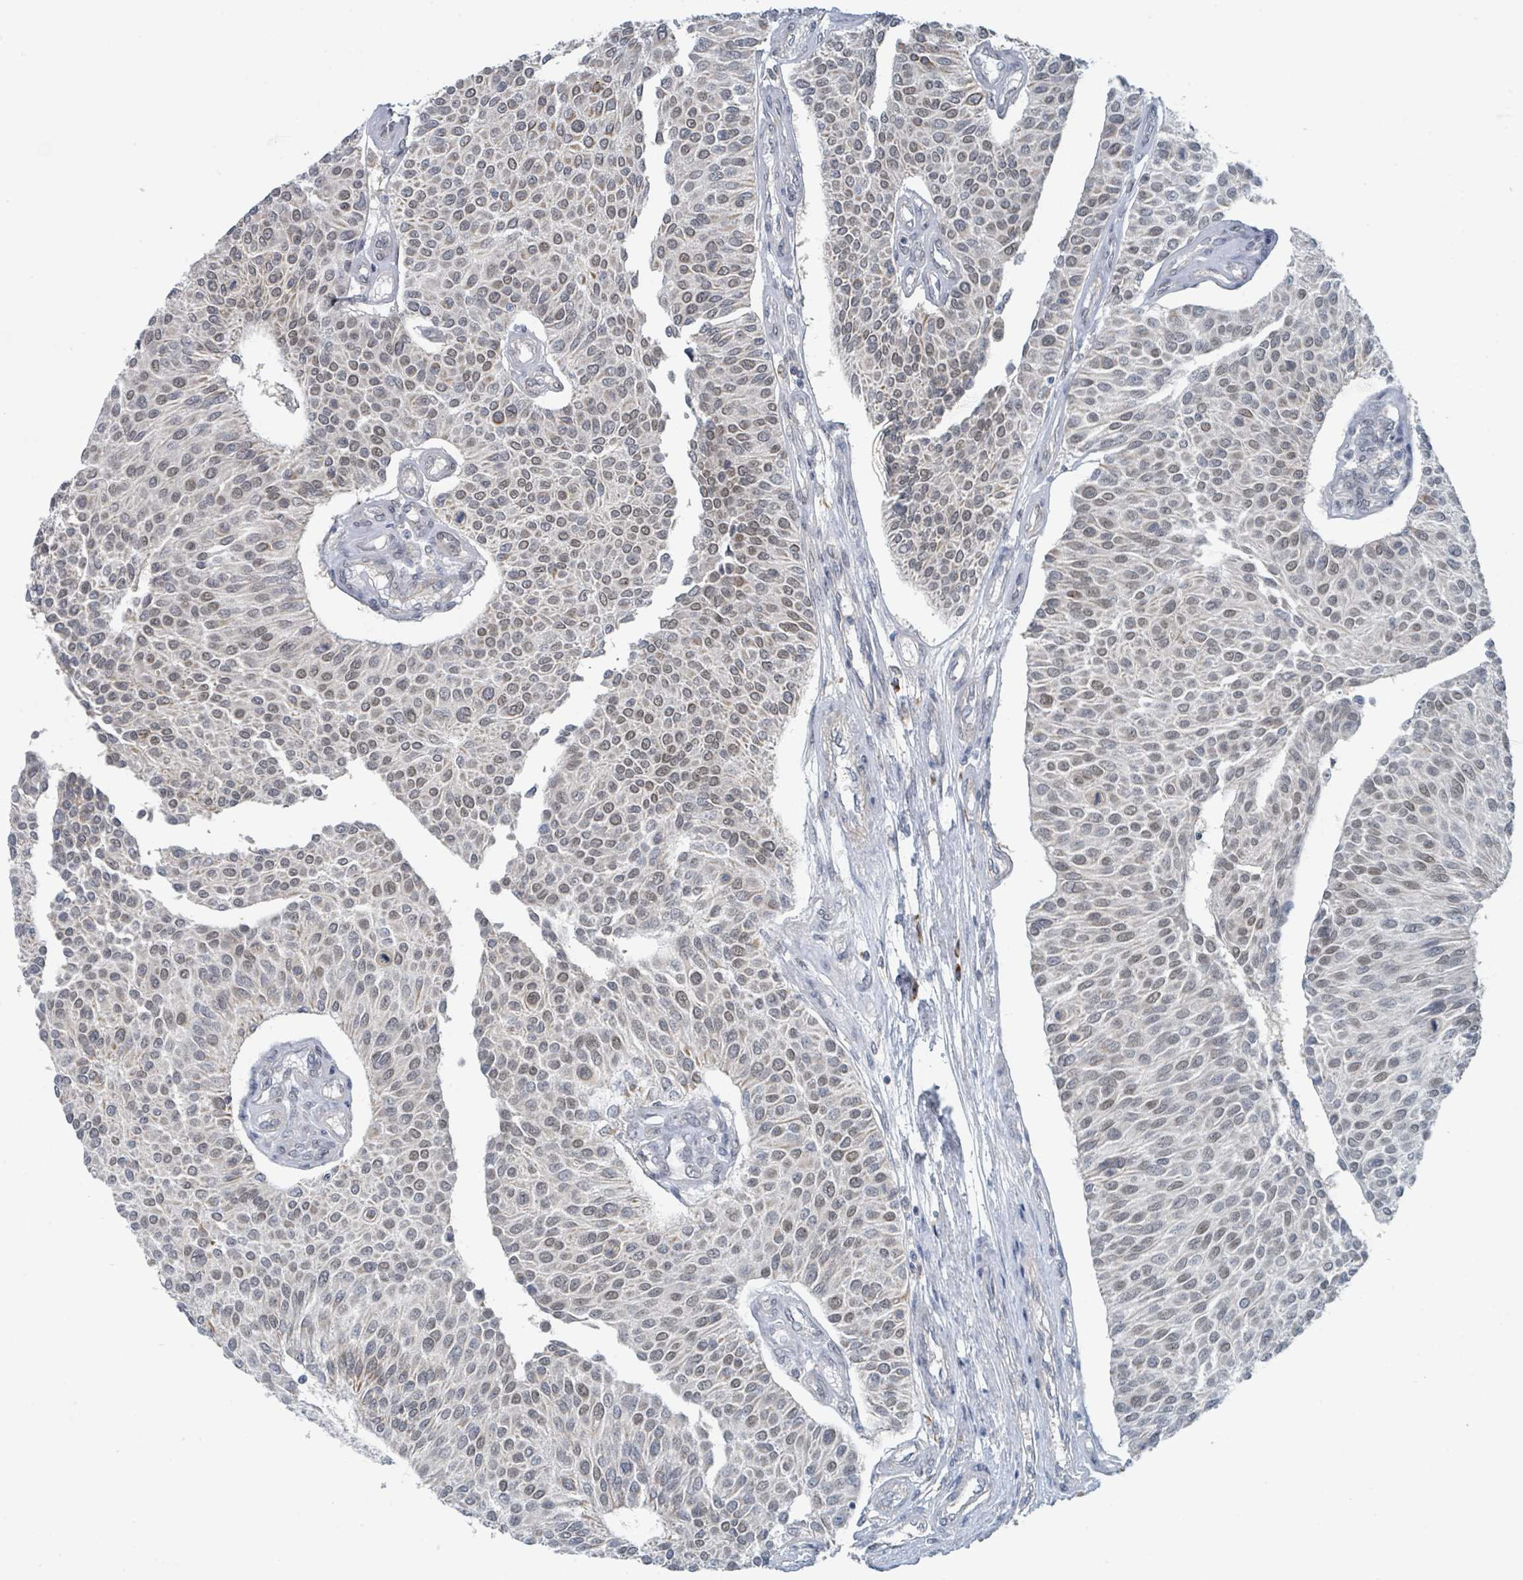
{"staining": {"intensity": "moderate", "quantity": "25%-75%", "location": "nuclear"}, "tissue": "urothelial cancer", "cell_type": "Tumor cells", "image_type": "cancer", "snomed": [{"axis": "morphology", "description": "Urothelial carcinoma, NOS"}, {"axis": "topography", "description": "Urinary bladder"}], "caption": "A brown stain shows moderate nuclear expression of a protein in transitional cell carcinoma tumor cells. (DAB (3,3'-diaminobenzidine) = brown stain, brightfield microscopy at high magnification).", "gene": "ANKRD55", "patient": {"sex": "male", "age": 55}}